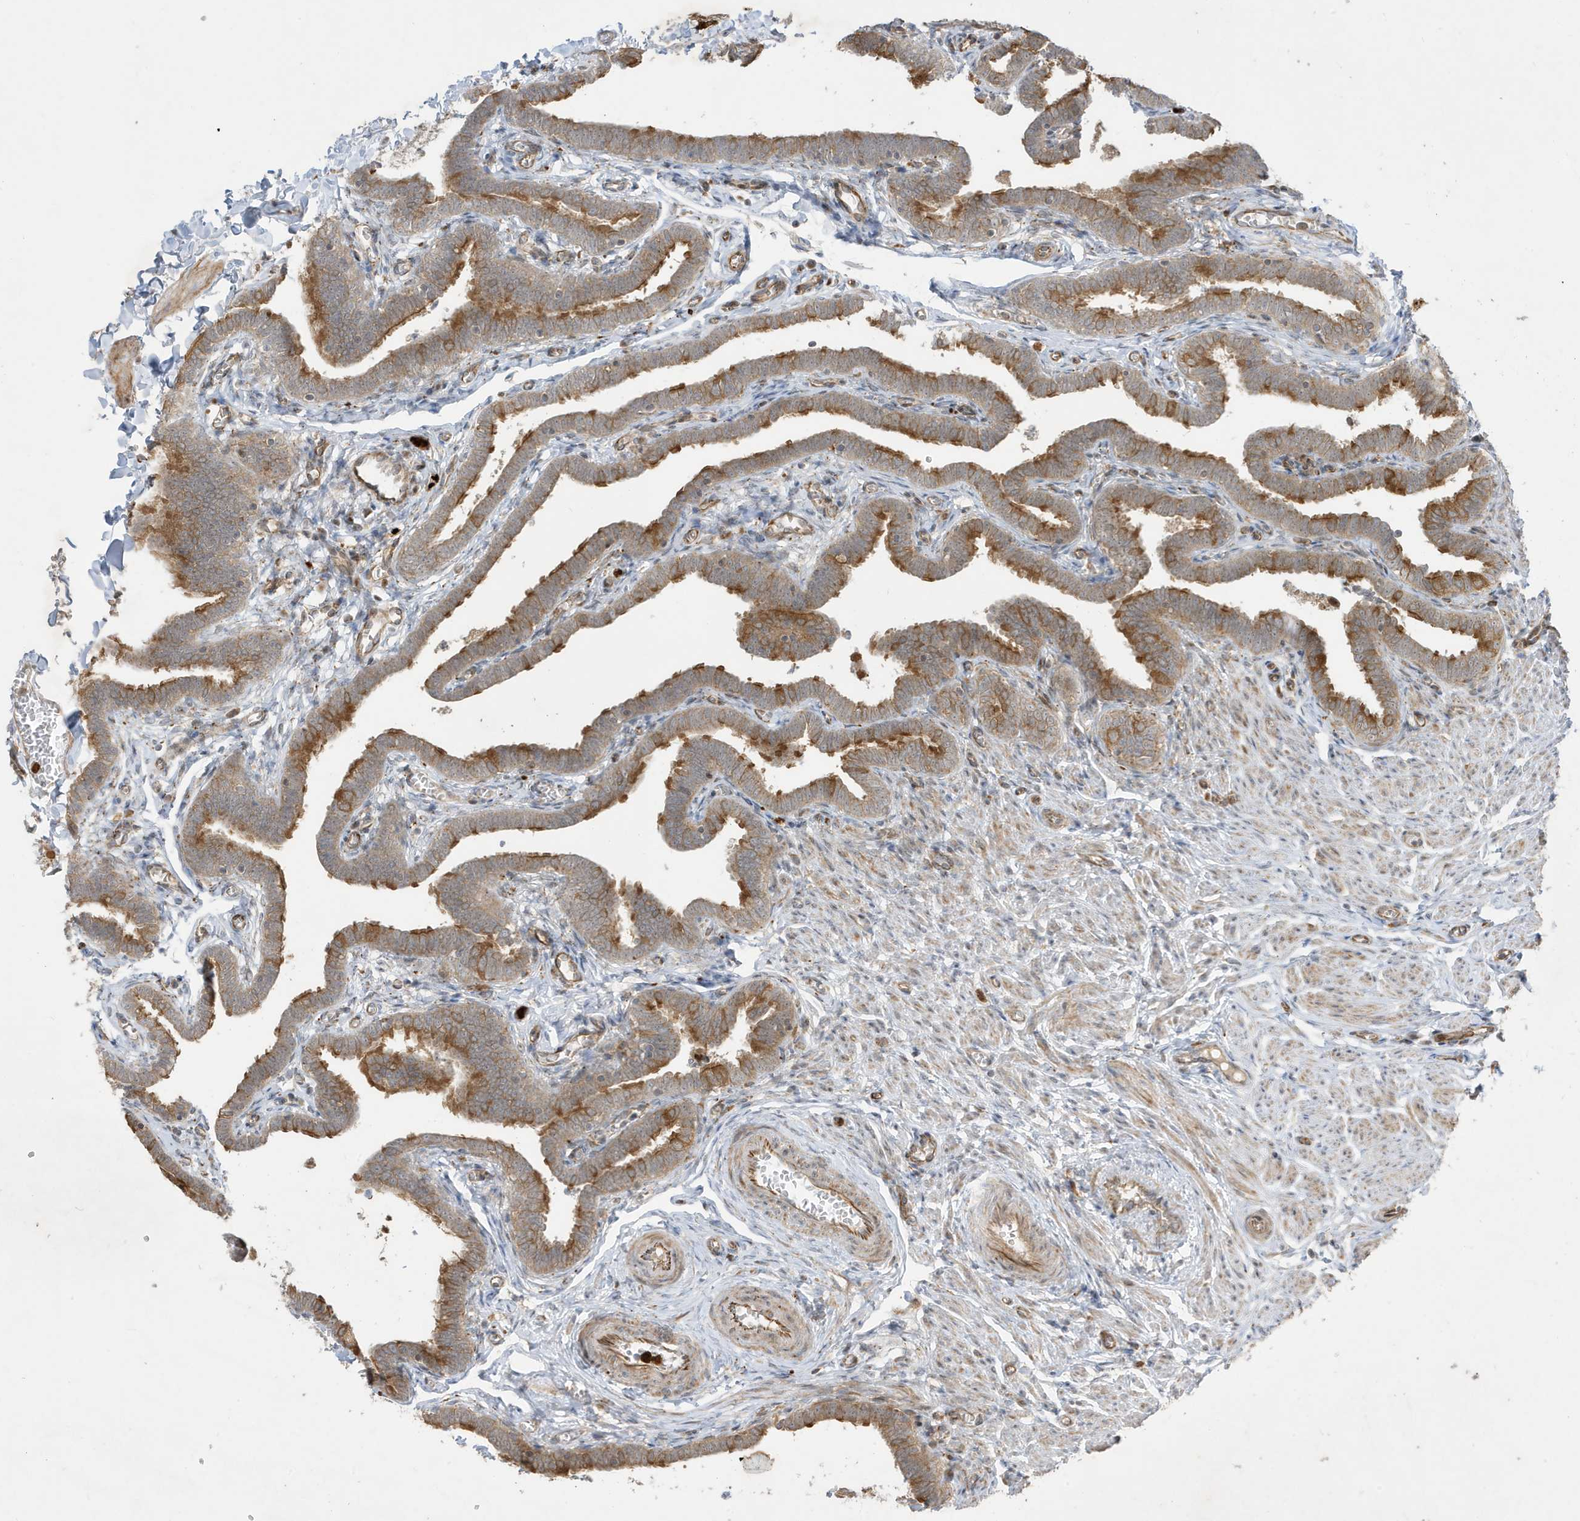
{"staining": {"intensity": "moderate", "quantity": ">75%", "location": "cytoplasmic/membranous"}, "tissue": "fallopian tube", "cell_type": "Glandular cells", "image_type": "normal", "snomed": [{"axis": "morphology", "description": "Normal tissue, NOS"}, {"axis": "topography", "description": "Fallopian tube"}], "caption": "Fallopian tube stained with a brown dye displays moderate cytoplasmic/membranous positive staining in about >75% of glandular cells.", "gene": "IFT57", "patient": {"sex": "female", "age": 36}}